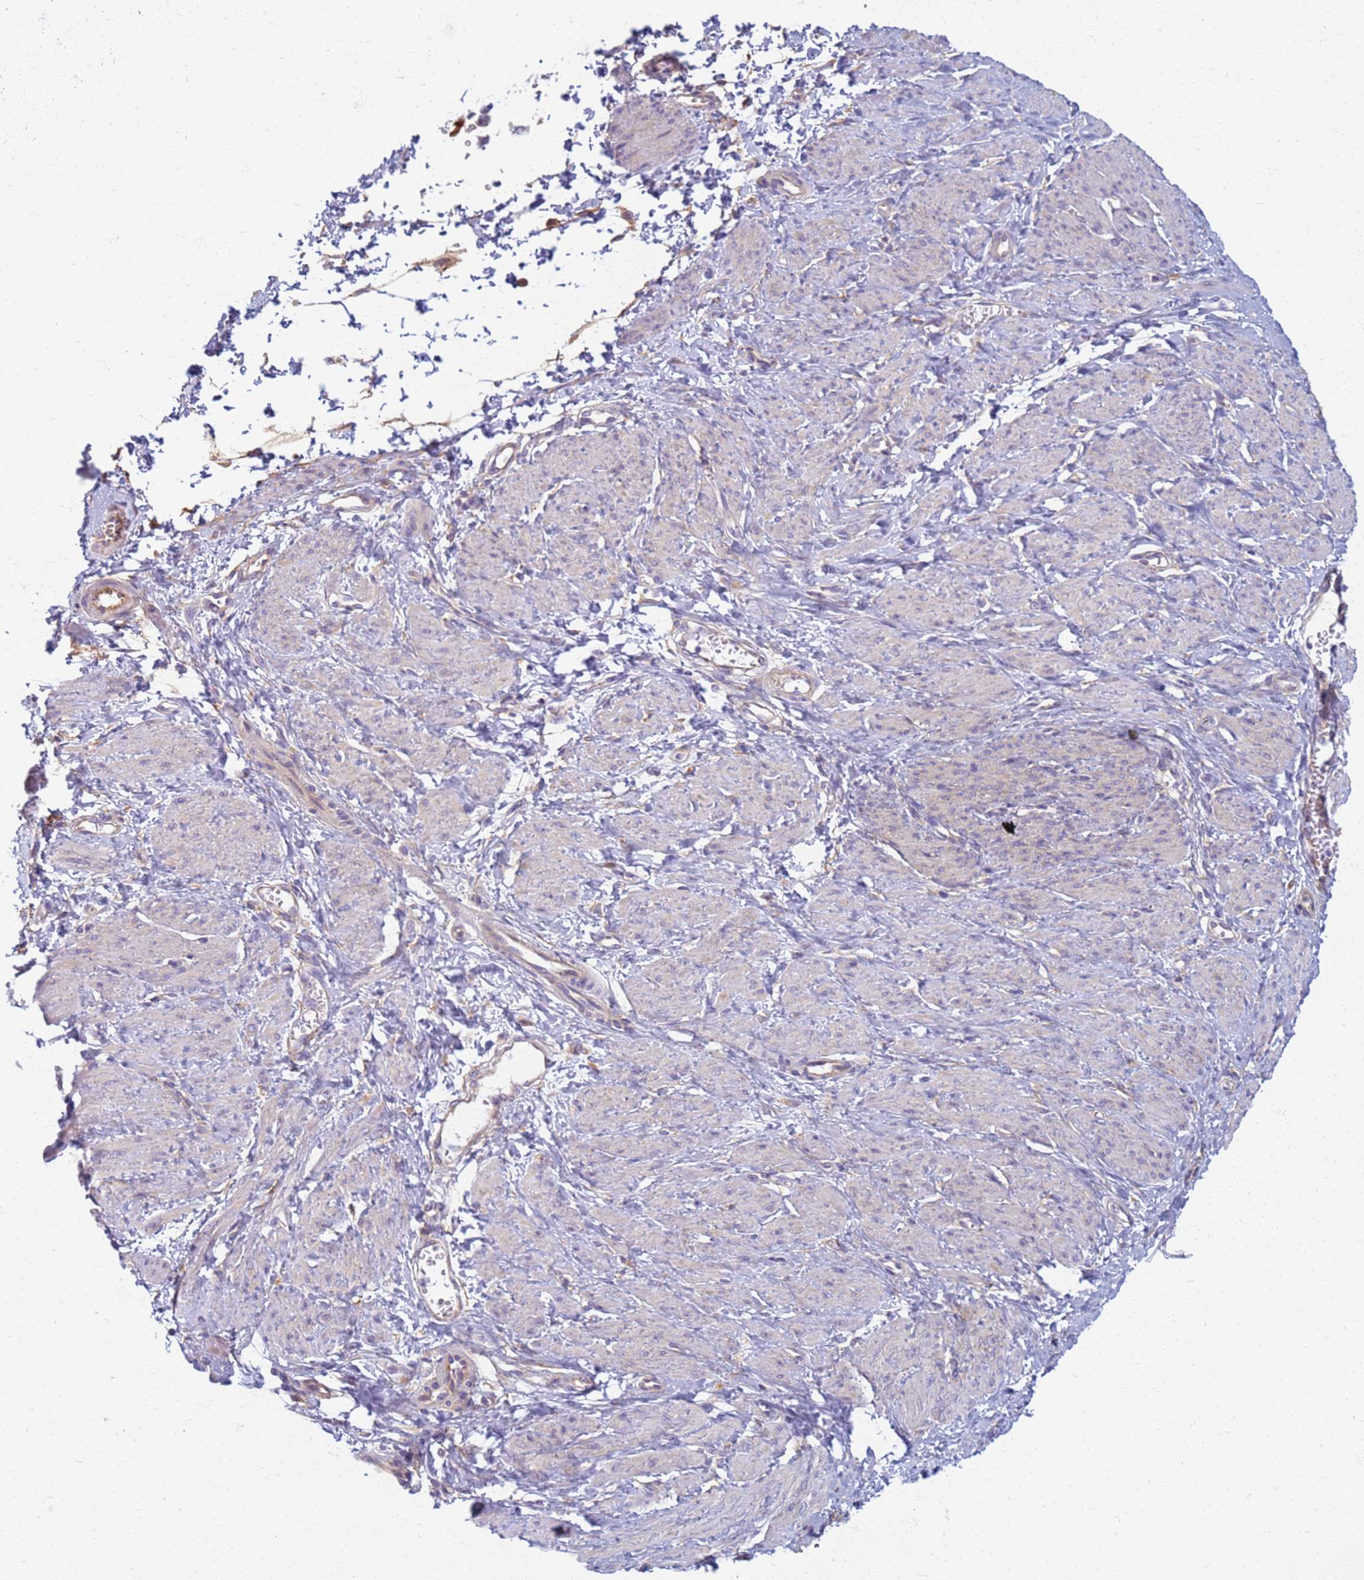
{"staining": {"intensity": "negative", "quantity": "none", "location": "none"}, "tissue": "smooth muscle", "cell_type": "Smooth muscle cells", "image_type": "normal", "snomed": [{"axis": "morphology", "description": "Normal tissue, NOS"}, {"axis": "topography", "description": "Smooth muscle"}, {"axis": "topography", "description": "Uterus"}], "caption": "Micrograph shows no protein expression in smooth muscle cells of benign smooth muscle. The staining was performed using DAB (3,3'-diaminobenzidine) to visualize the protein expression in brown, while the nuclei were stained in blue with hematoxylin (Magnification: 20x).", "gene": "EEA1", "patient": {"sex": "female", "age": 39}}